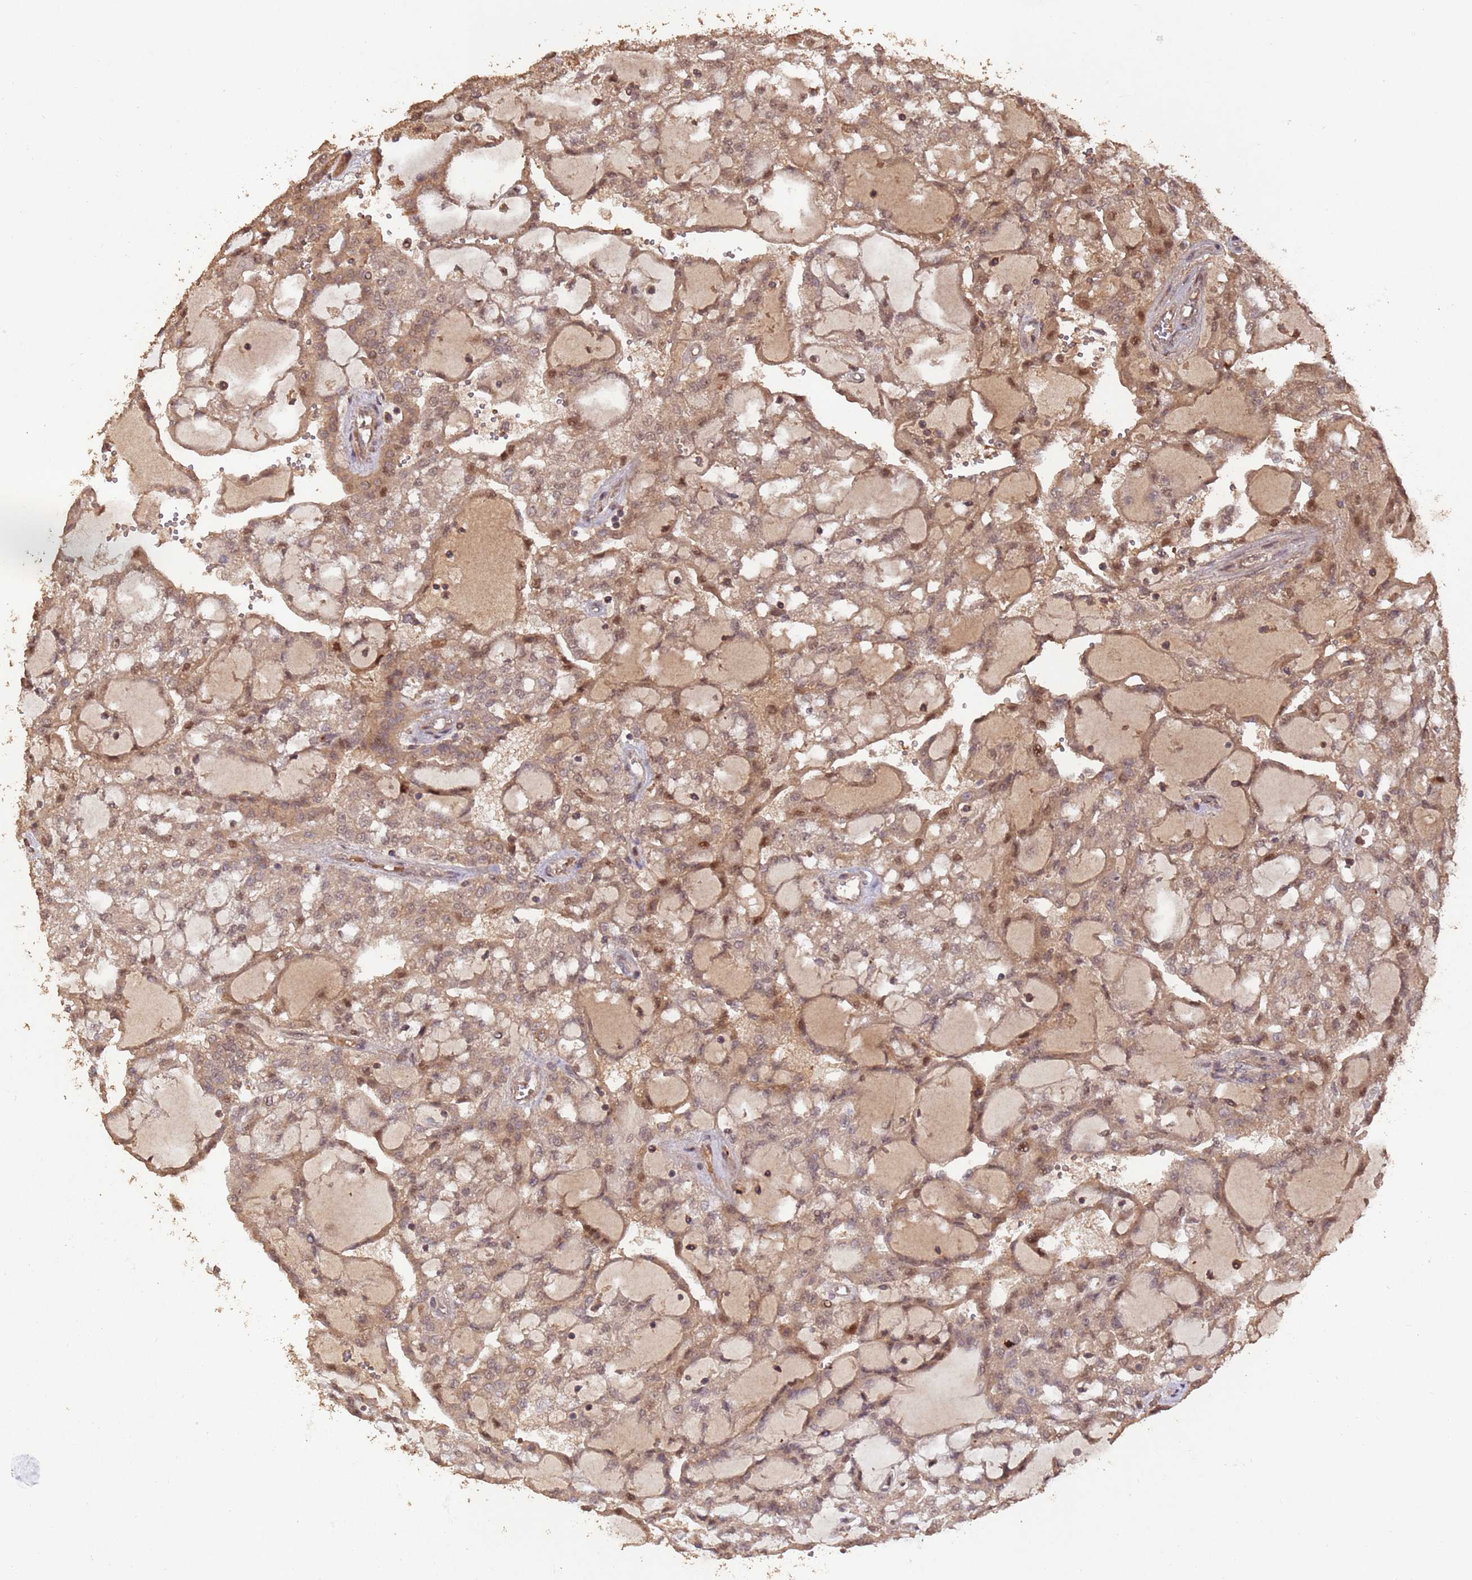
{"staining": {"intensity": "moderate", "quantity": ">75%", "location": "cytoplasmic/membranous,nuclear"}, "tissue": "renal cancer", "cell_type": "Tumor cells", "image_type": "cancer", "snomed": [{"axis": "morphology", "description": "Adenocarcinoma, NOS"}, {"axis": "topography", "description": "Kidney"}], "caption": "Protein expression analysis of renal adenocarcinoma shows moderate cytoplasmic/membranous and nuclear positivity in about >75% of tumor cells. (DAB = brown stain, brightfield microscopy at high magnification).", "gene": "FRAT1", "patient": {"sex": "male", "age": 63}}